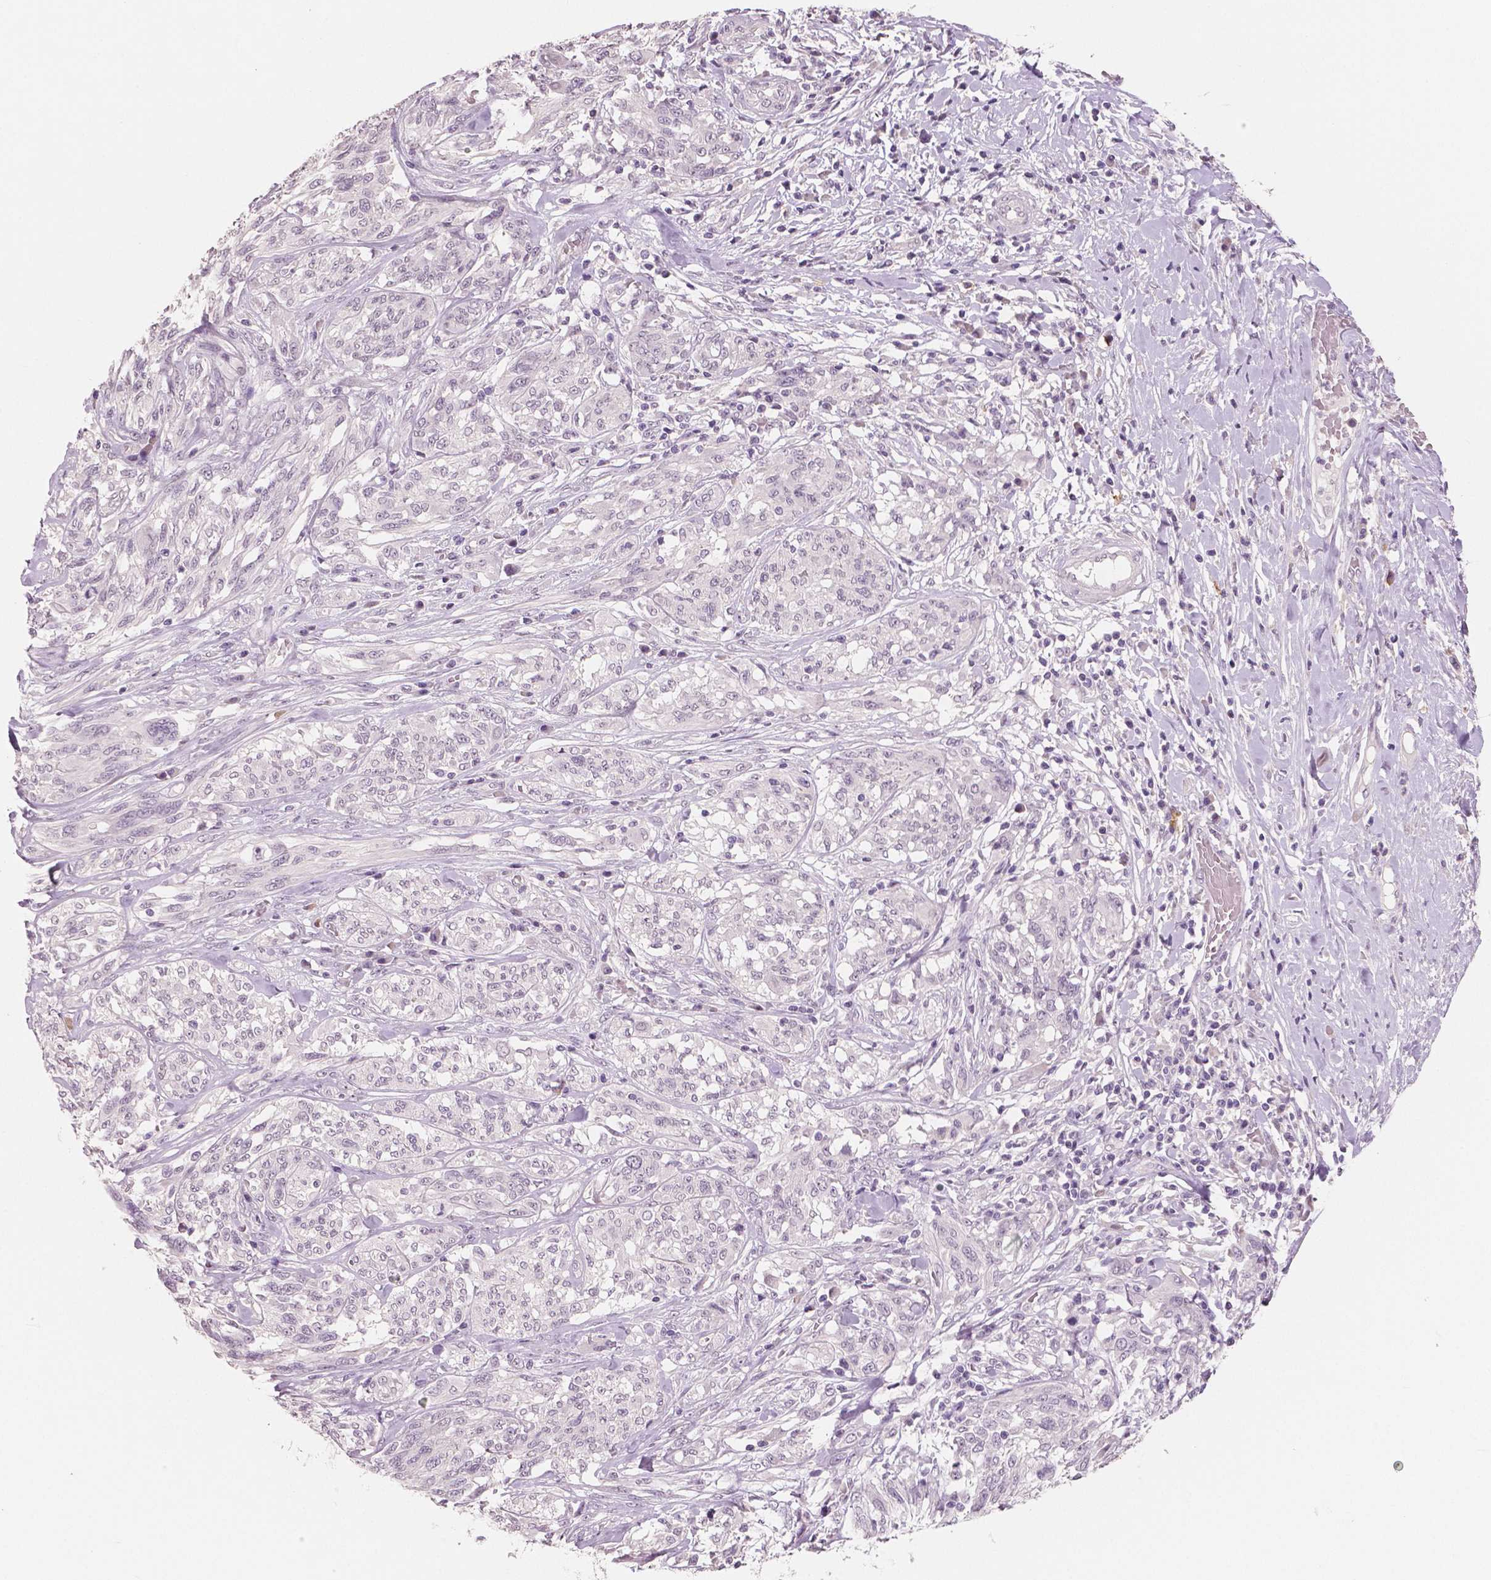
{"staining": {"intensity": "negative", "quantity": "none", "location": "none"}, "tissue": "melanoma", "cell_type": "Tumor cells", "image_type": "cancer", "snomed": [{"axis": "morphology", "description": "Malignant melanoma, NOS"}, {"axis": "topography", "description": "Skin"}], "caption": "Protein analysis of malignant melanoma exhibits no significant staining in tumor cells.", "gene": "KIT", "patient": {"sex": "female", "age": 91}}